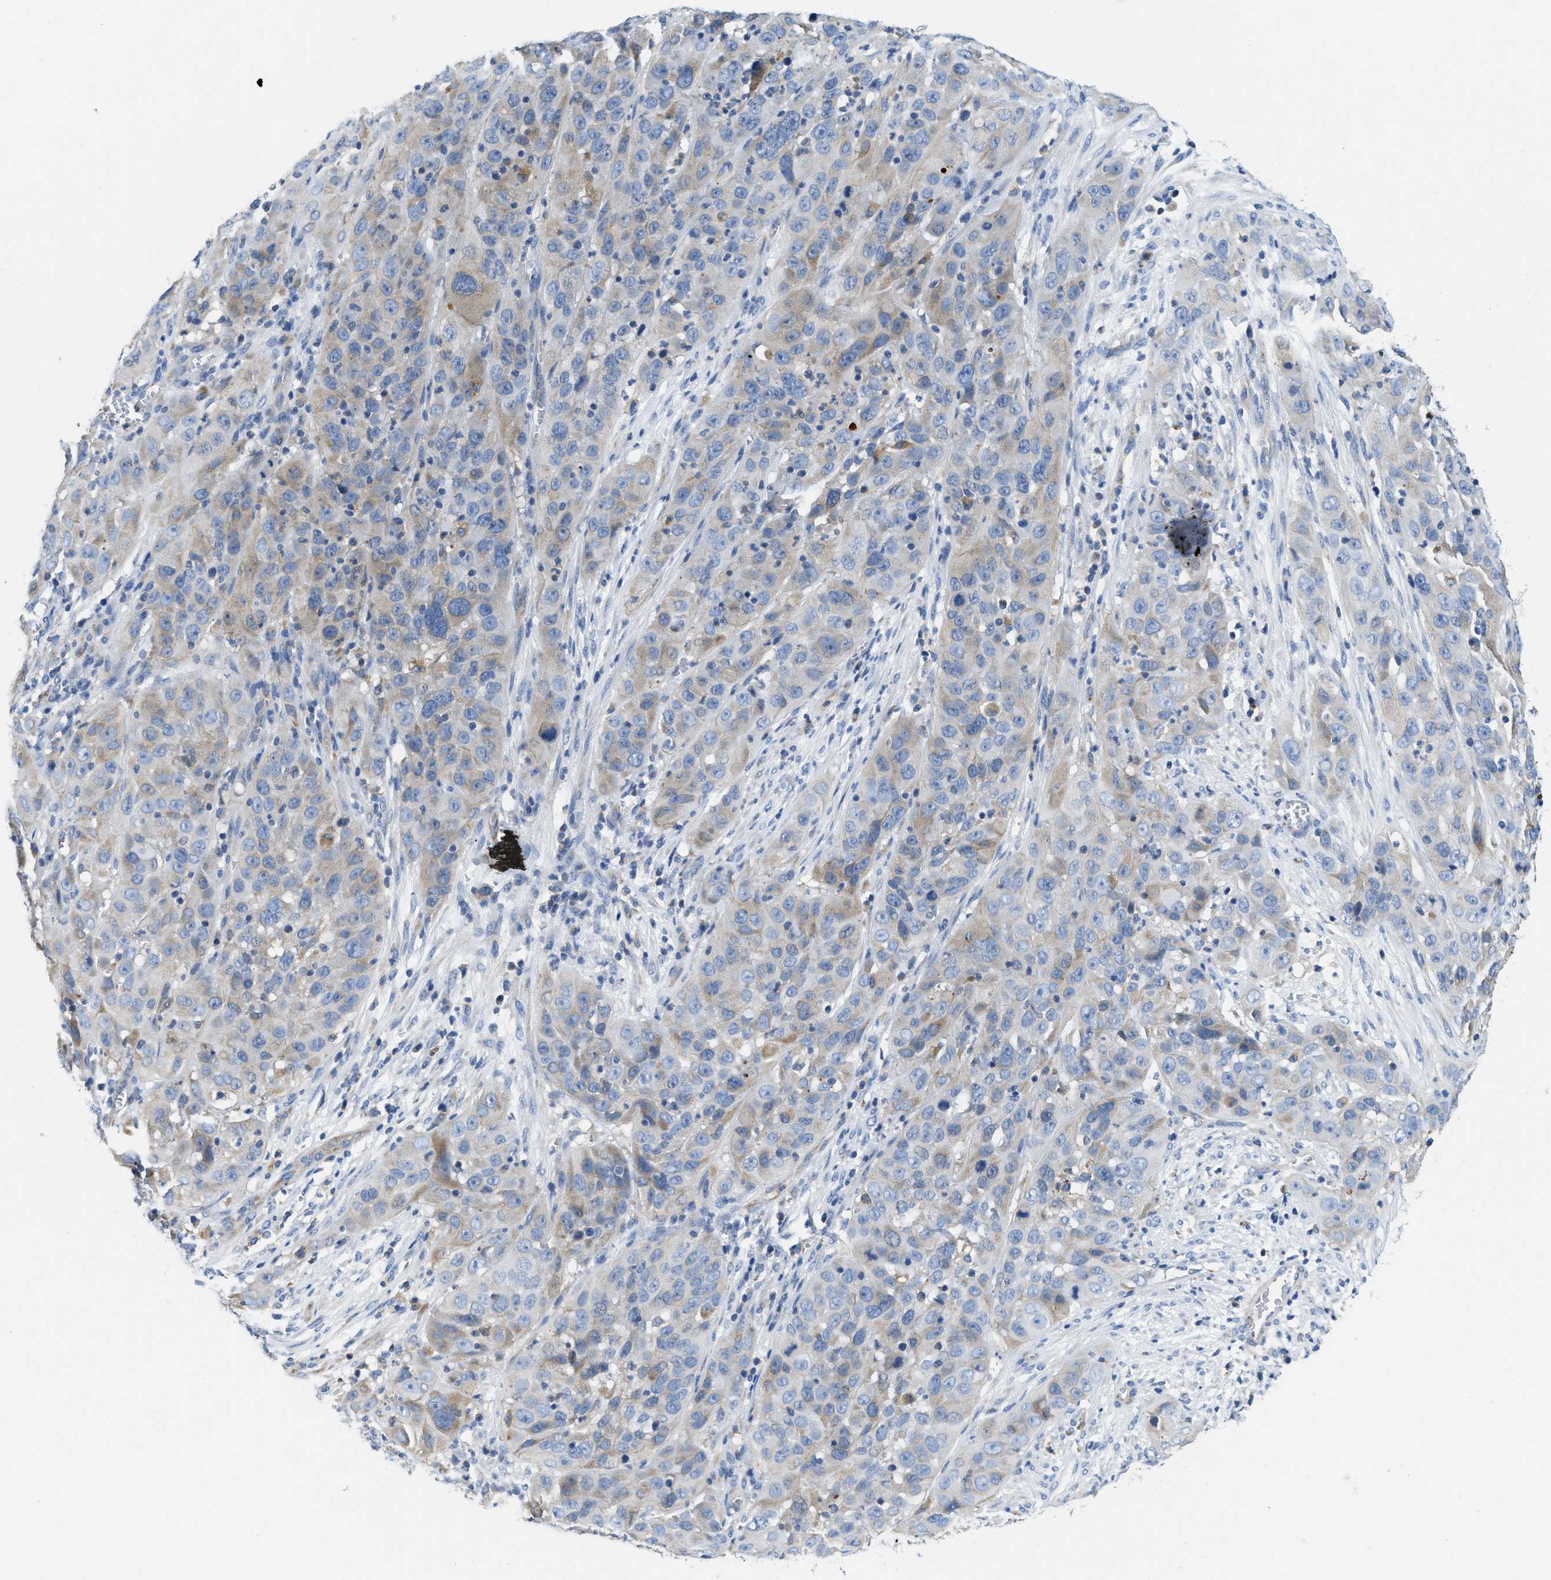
{"staining": {"intensity": "weak", "quantity": "25%-75%", "location": "cytoplasmic/membranous"}, "tissue": "cervical cancer", "cell_type": "Tumor cells", "image_type": "cancer", "snomed": [{"axis": "morphology", "description": "Squamous cell carcinoma, NOS"}, {"axis": "topography", "description": "Cervix"}], "caption": "Immunohistochemistry (IHC) photomicrograph of human cervical cancer (squamous cell carcinoma) stained for a protein (brown), which displays low levels of weak cytoplasmic/membranous positivity in approximately 25%-75% of tumor cells.", "gene": "SLC25A13", "patient": {"sex": "female", "age": 32}}